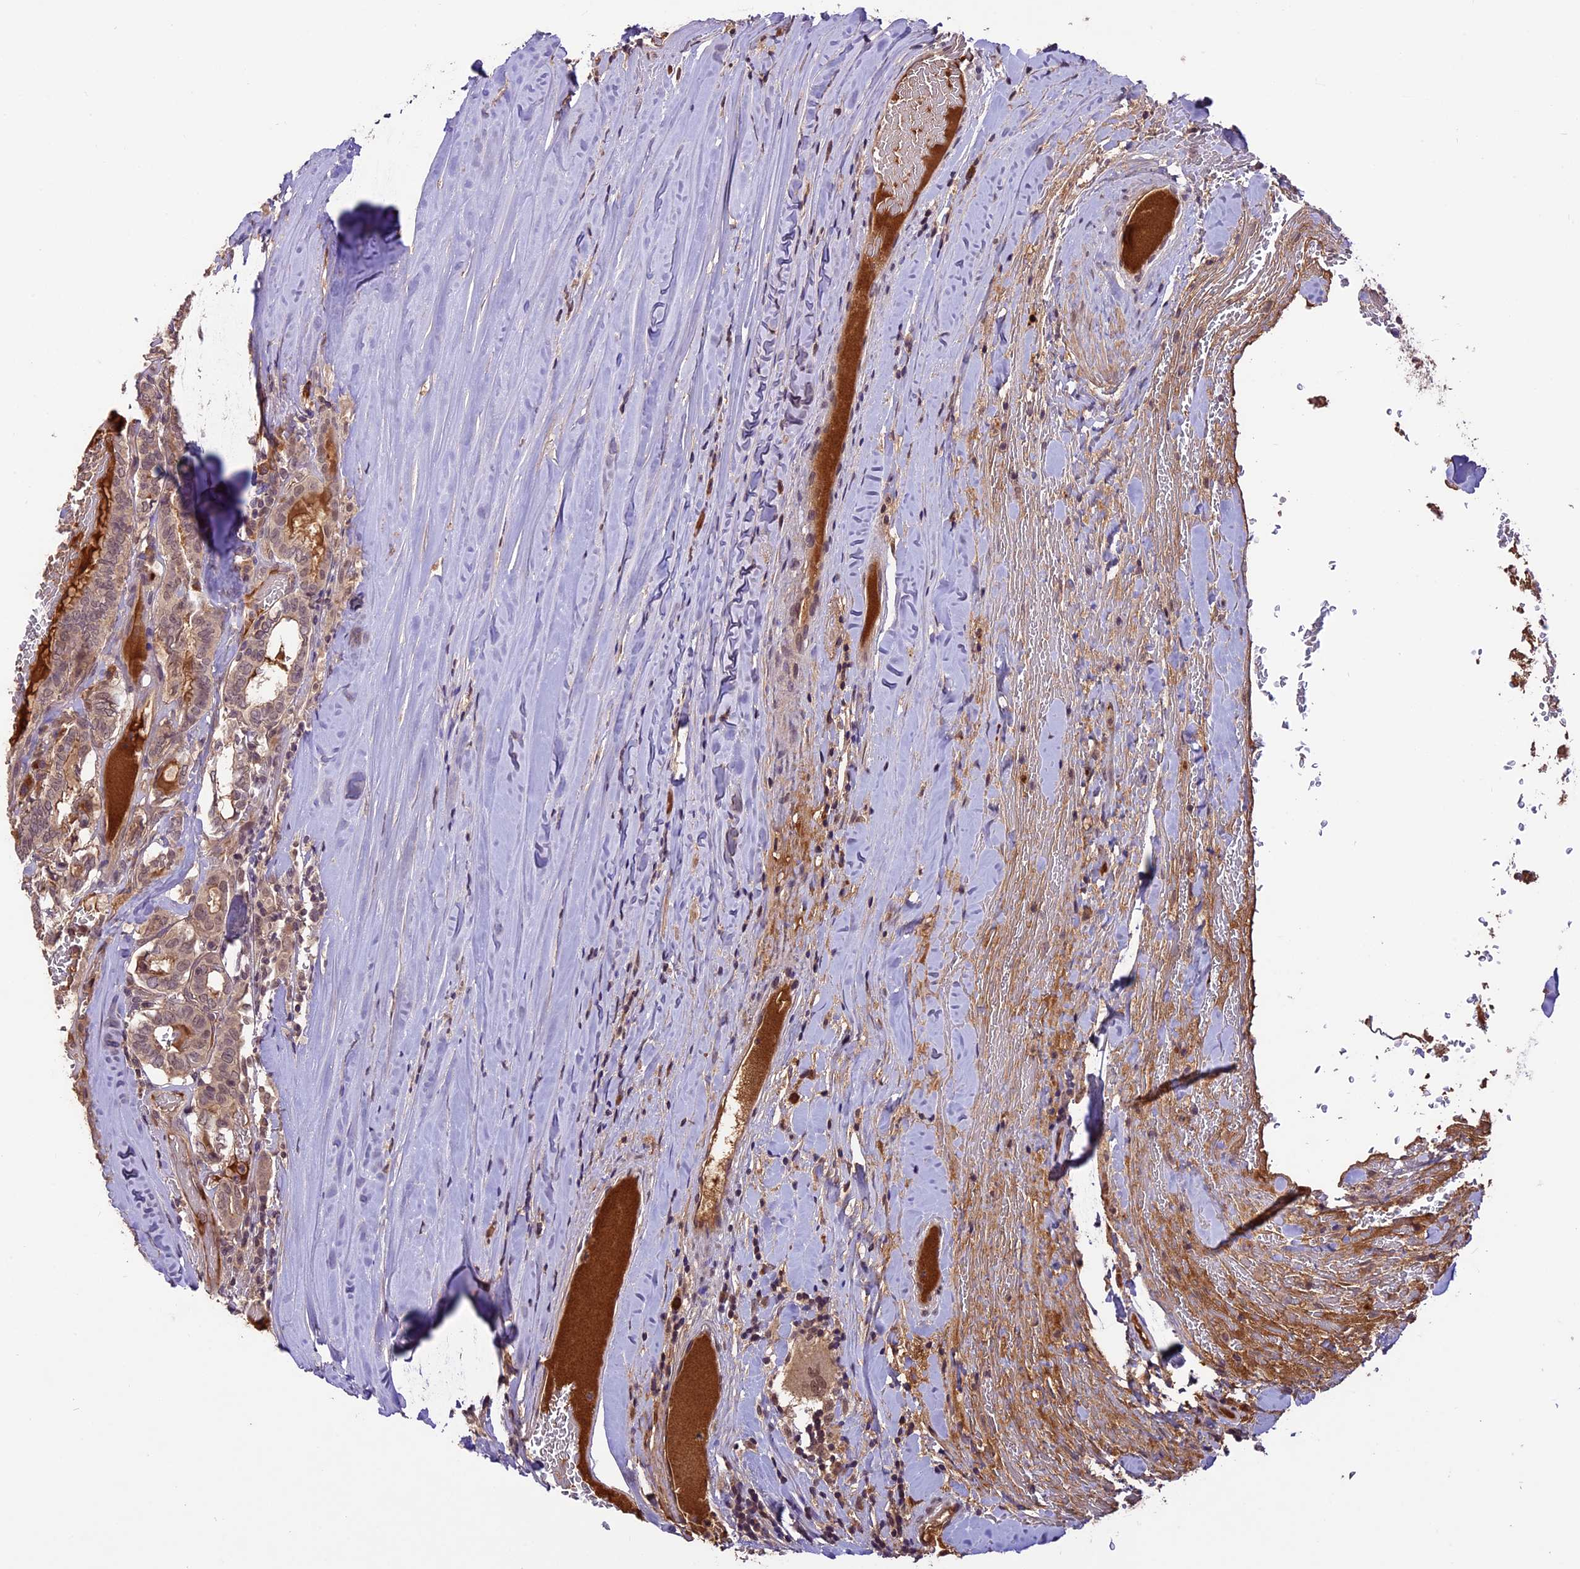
{"staining": {"intensity": "negative", "quantity": "none", "location": "none"}, "tissue": "thyroid cancer", "cell_type": "Tumor cells", "image_type": "cancer", "snomed": [{"axis": "morphology", "description": "Papillary adenocarcinoma, NOS"}, {"axis": "topography", "description": "Thyroid gland"}], "caption": "Tumor cells are negative for brown protein staining in thyroid papillary adenocarcinoma.", "gene": "ATP10A", "patient": {"sex": "female", "age": 72}}